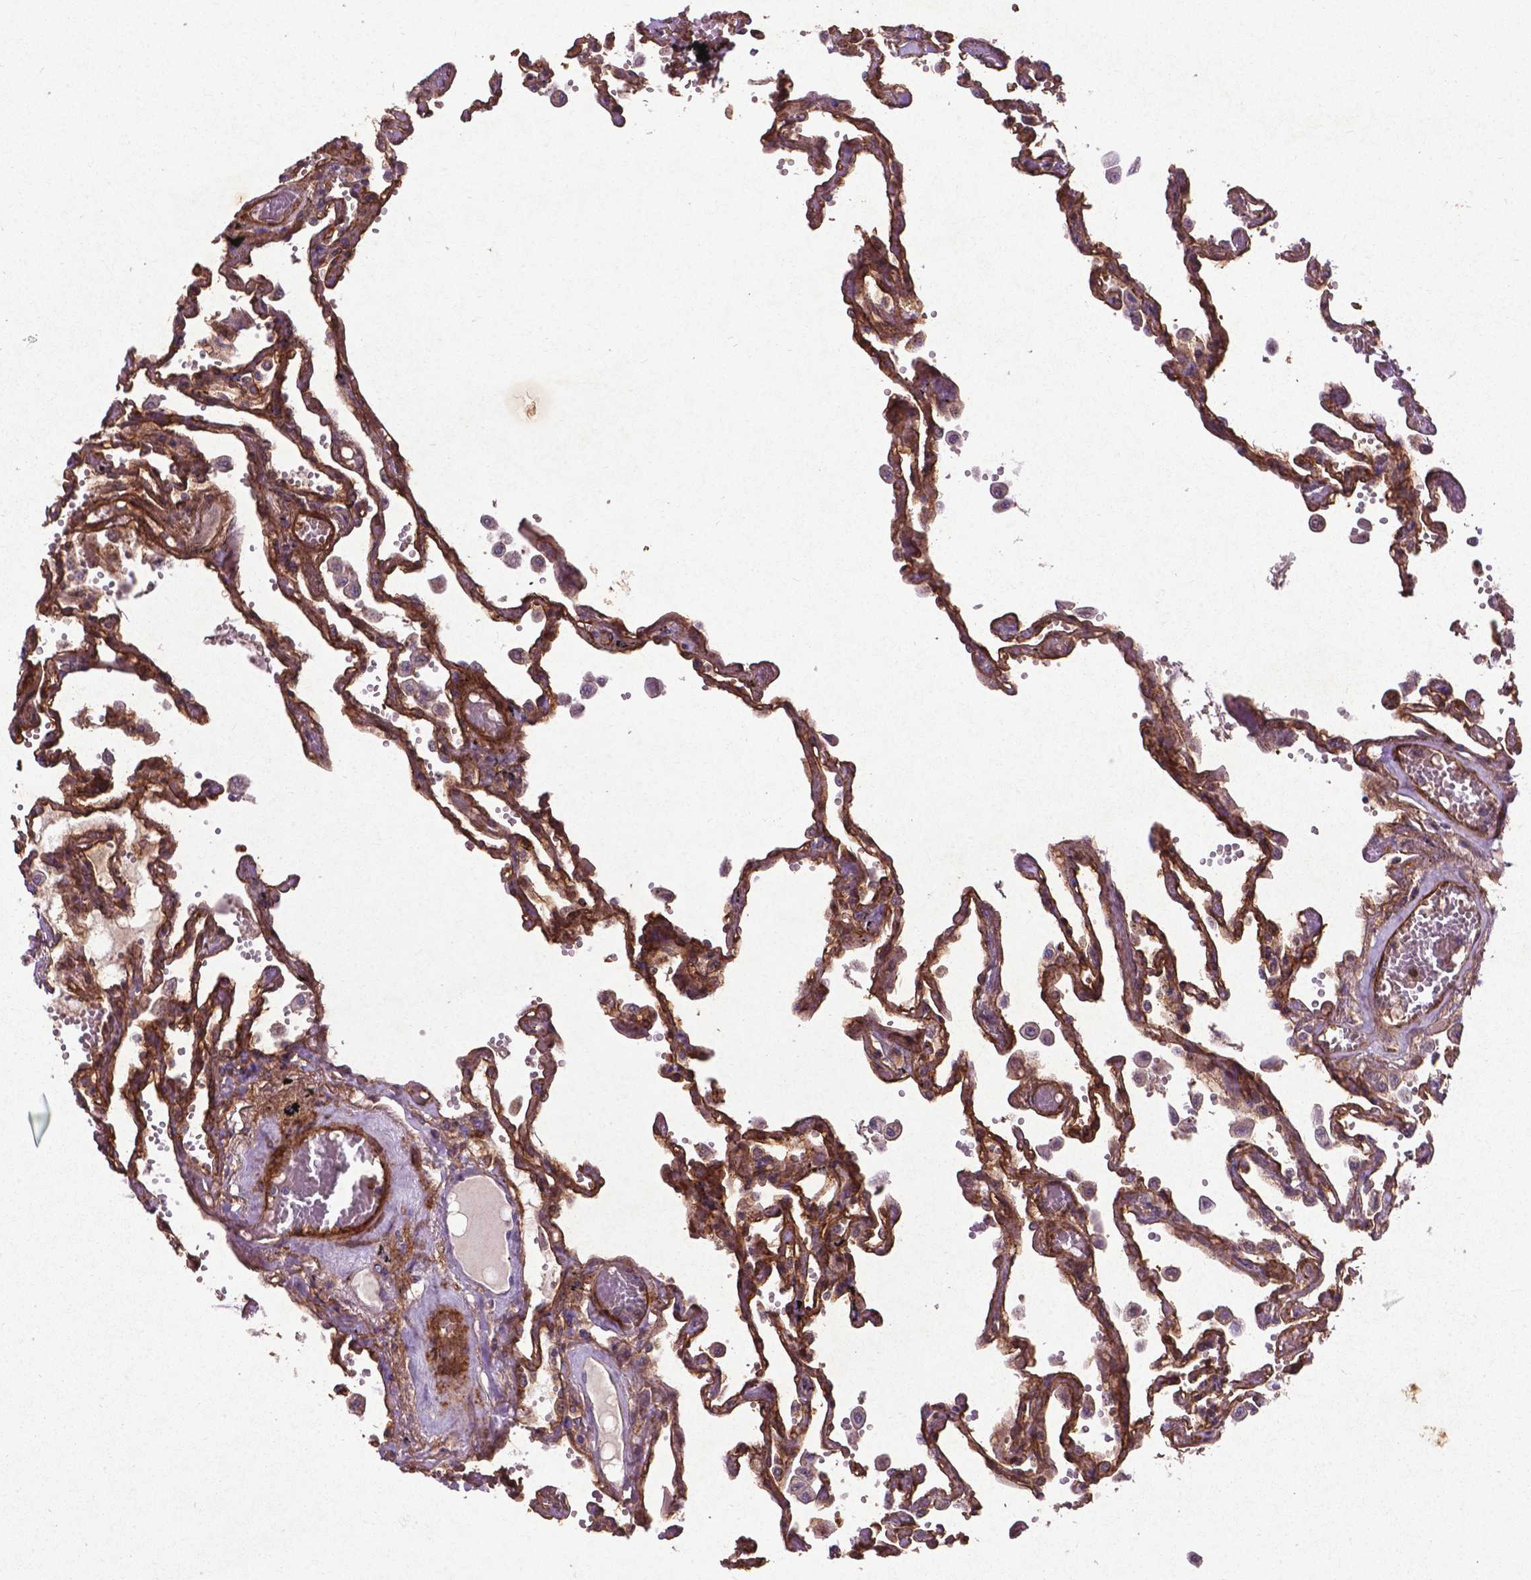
{"staining": {"intensity": "moderate", "quantity": ">75%", "location": "cytoplasmic/membranous"}, "tissue": "lung", "cell_type": "Alveolar cells", "image_type": "normal", "snomed": [{"axis": "morphology", "description": "Normal tissue, NOS"}, {"axis": "morphology", "description": "Adenocarcinoma, NOS"}, {"axis": "topography", "description": "Cartilage tissue"}, {"axis": "topography", "description": "Lung"}], "caption": "This micrograph demonstrates IHC staining of benign human lung, with medium moderate cytoplasmic/membranous staining in about >75% of alveolar cells.", "gene": "RRAS", "patient": {"sex": "female", "age": 67}}